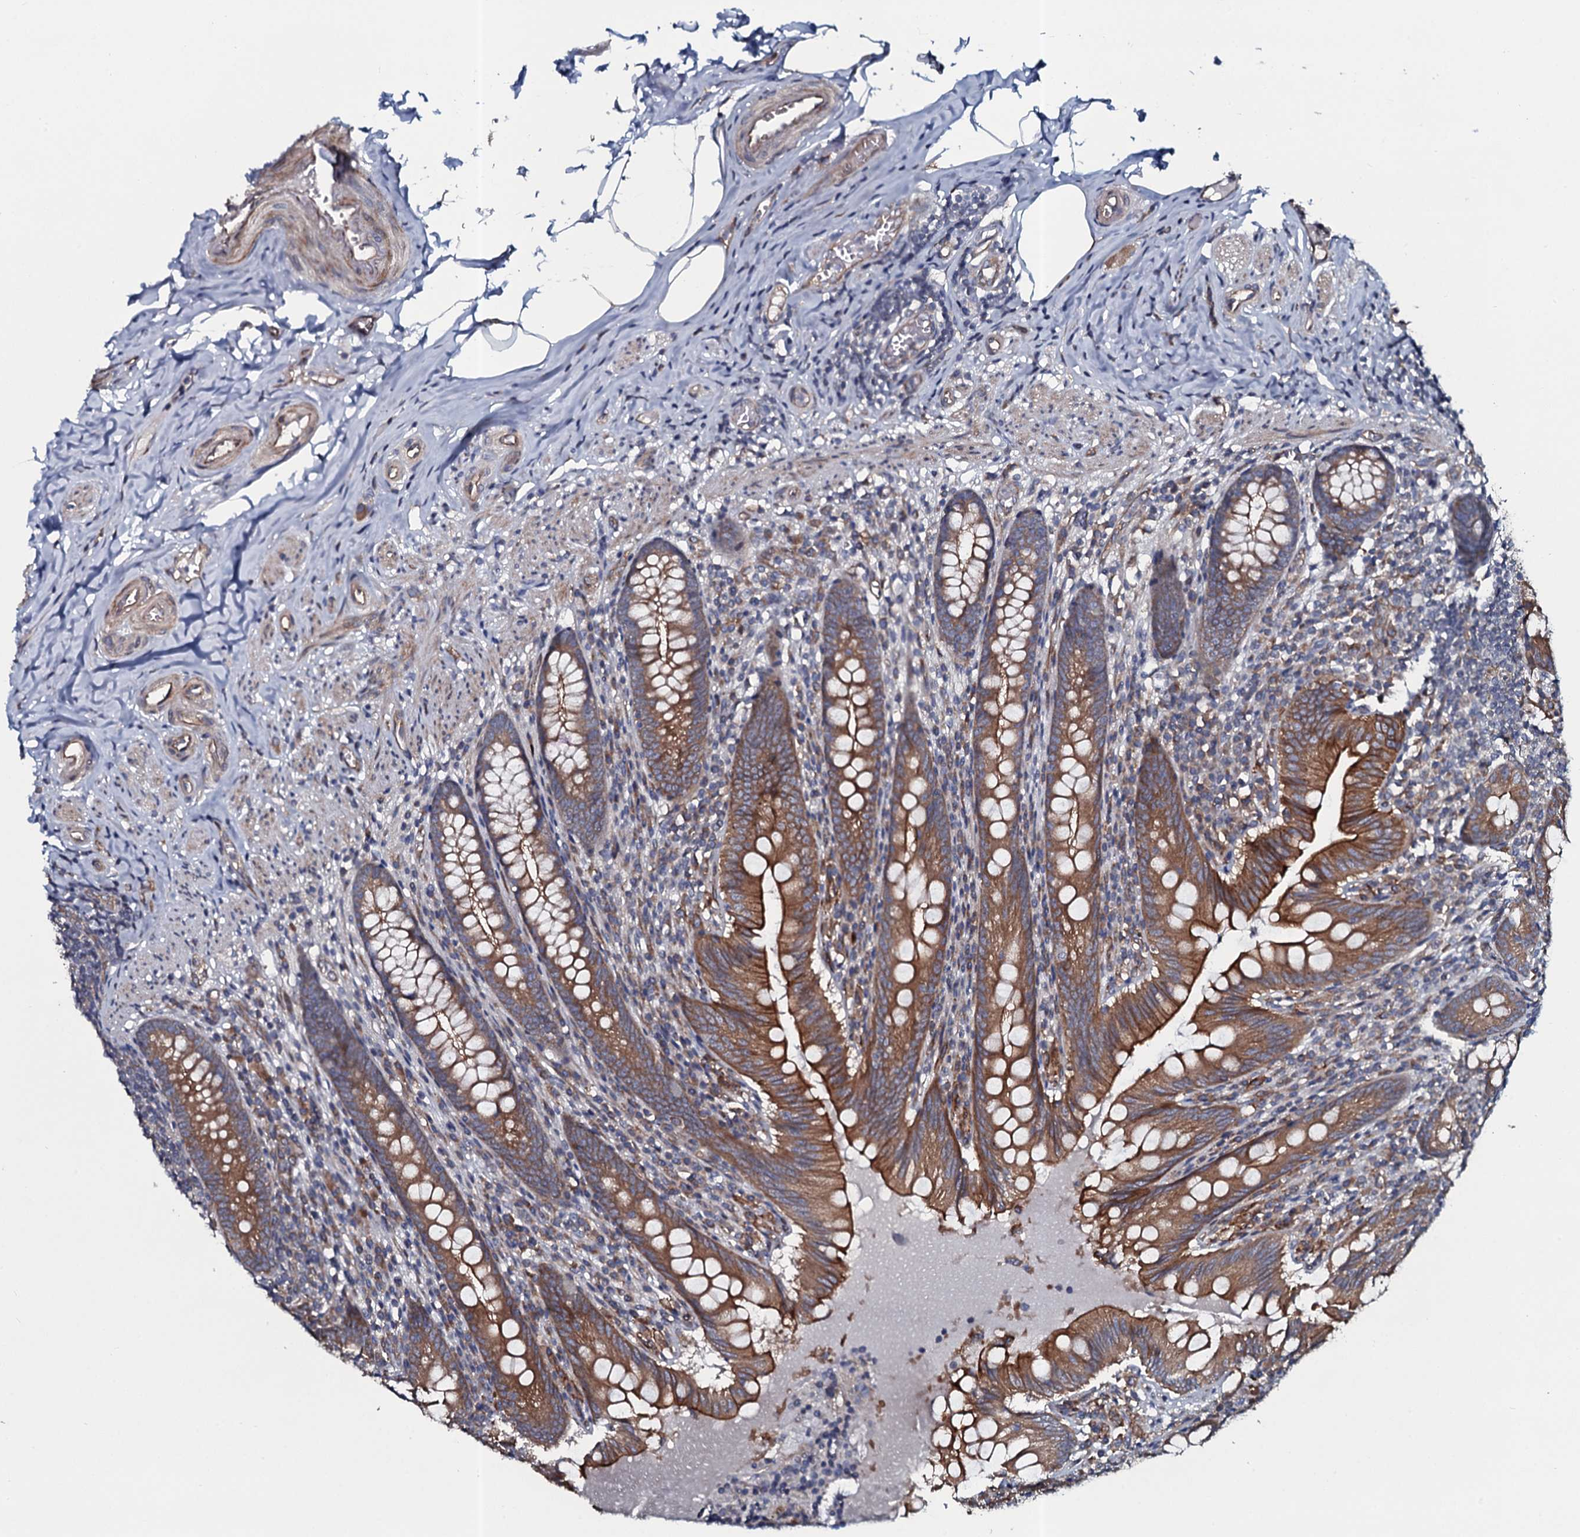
{"staining": {"intensity": "moderate", "quantity": ">75%", "location": "cytoplasmic/membranous"}, "tissue": "appendix", "cell_type": "Glandular cells", "image_type": "normal", "snomed": [{"axis": "morphology", "description": "Normal tissue, NOS"}, {"axis": "topography", "description": "Appendix"}], "caption": "IHC histopathology image of unremarkable appendix stained for a protein (brown), which exhibits medium levels of moderate cytoplasmic/membranous positivity in about >75% of glandular cells.", "gene": "TMEM151A", "patient": {"sex": "male", "age": 55}}